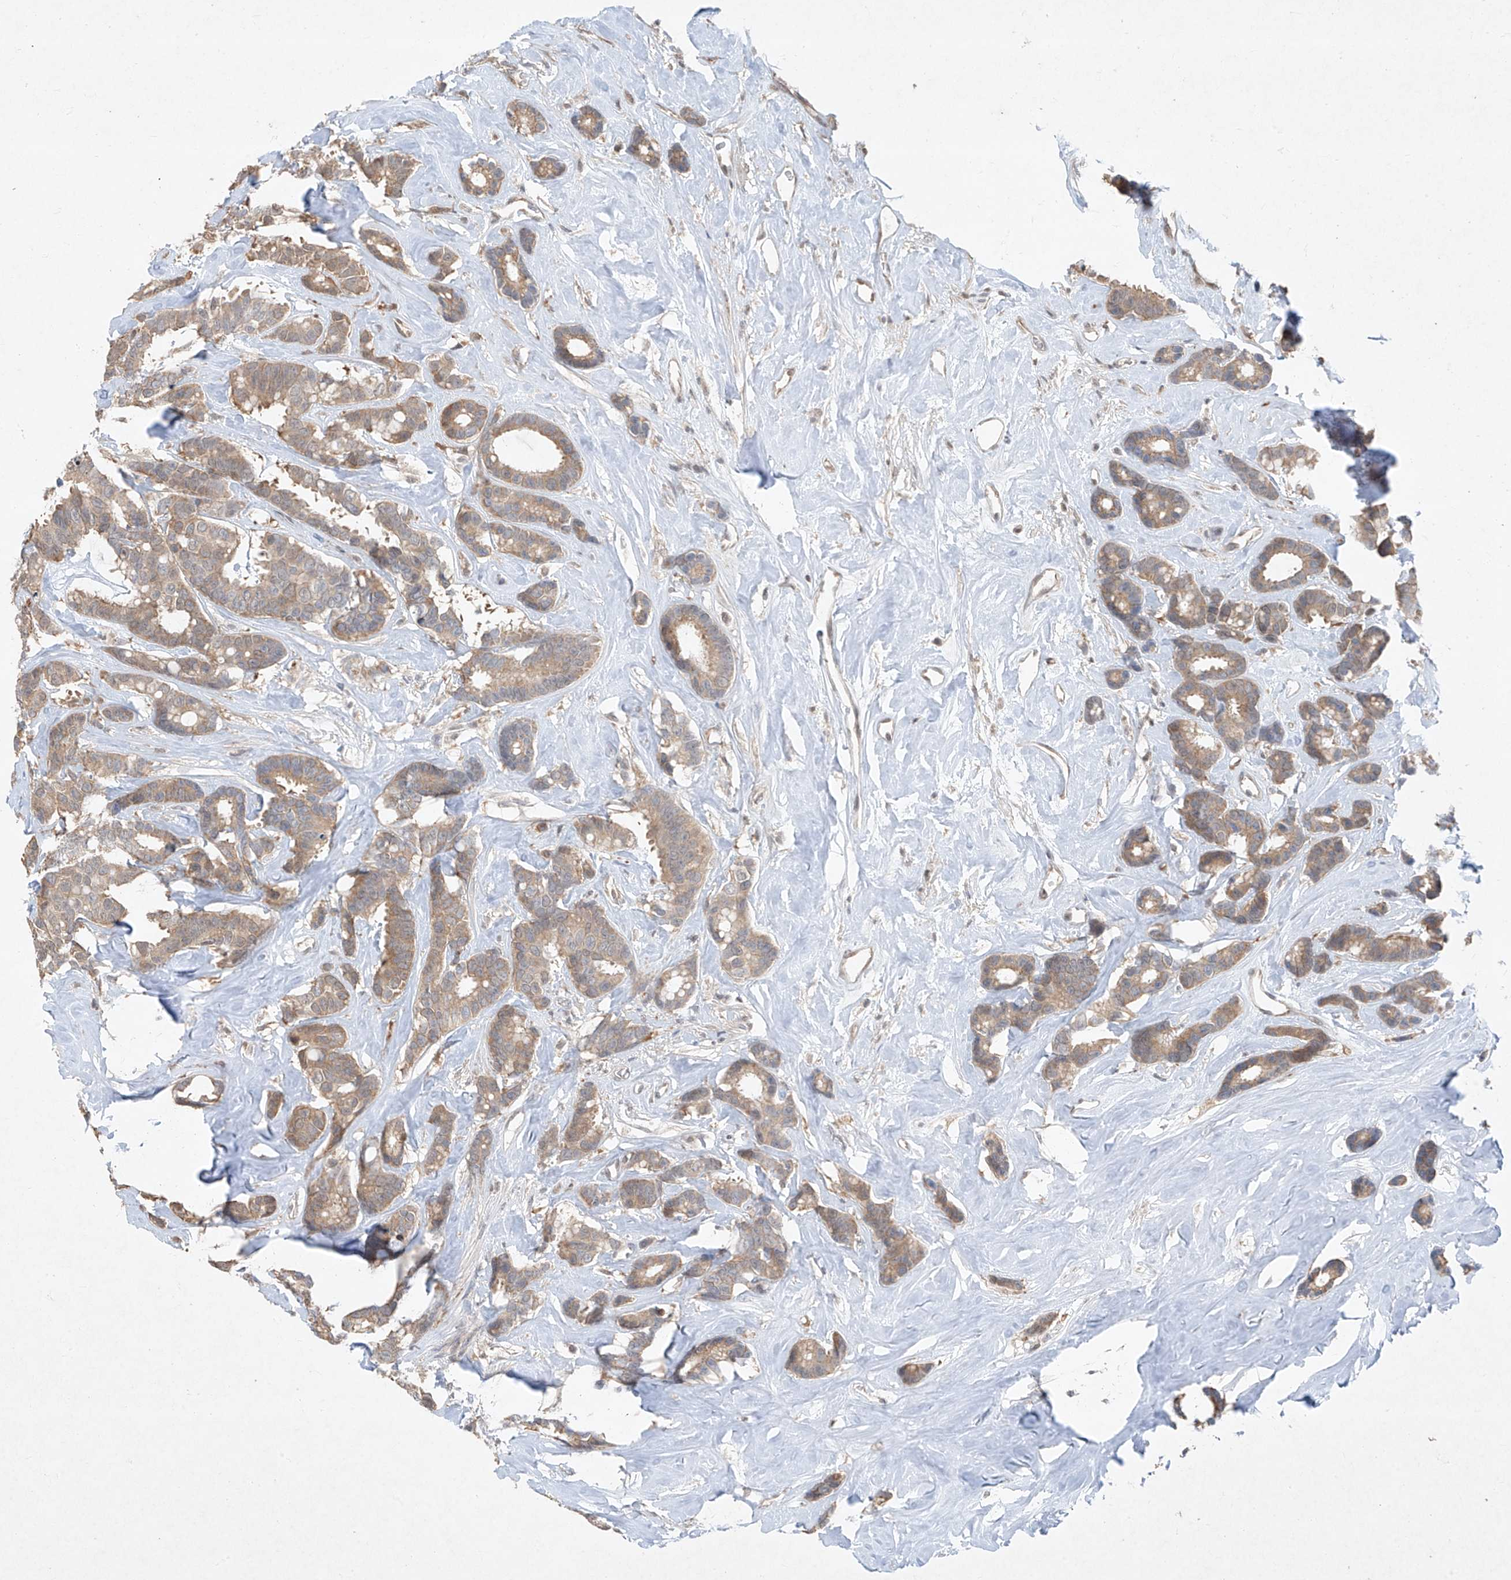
{"staining": {"intensity": "moderate", "quantity": "25%-75%", "location": "cytoplasmic/membranous"}, "tissue": "breast cancer", "cell_type": "Tumor cells", "image_type": "cancer", "snomed": [{"axis": "morphology", "description": "Duct carcinoma"}, {"axis": "topography", "description": "Breast"}], "caption": "The immunohistochemical stain highlights moderate cytoplasmic/membranous expression in tumor cells of breast cancer tissue.", "gene": "ZNF358", "patient": {"sex": "female", "age": 87}}